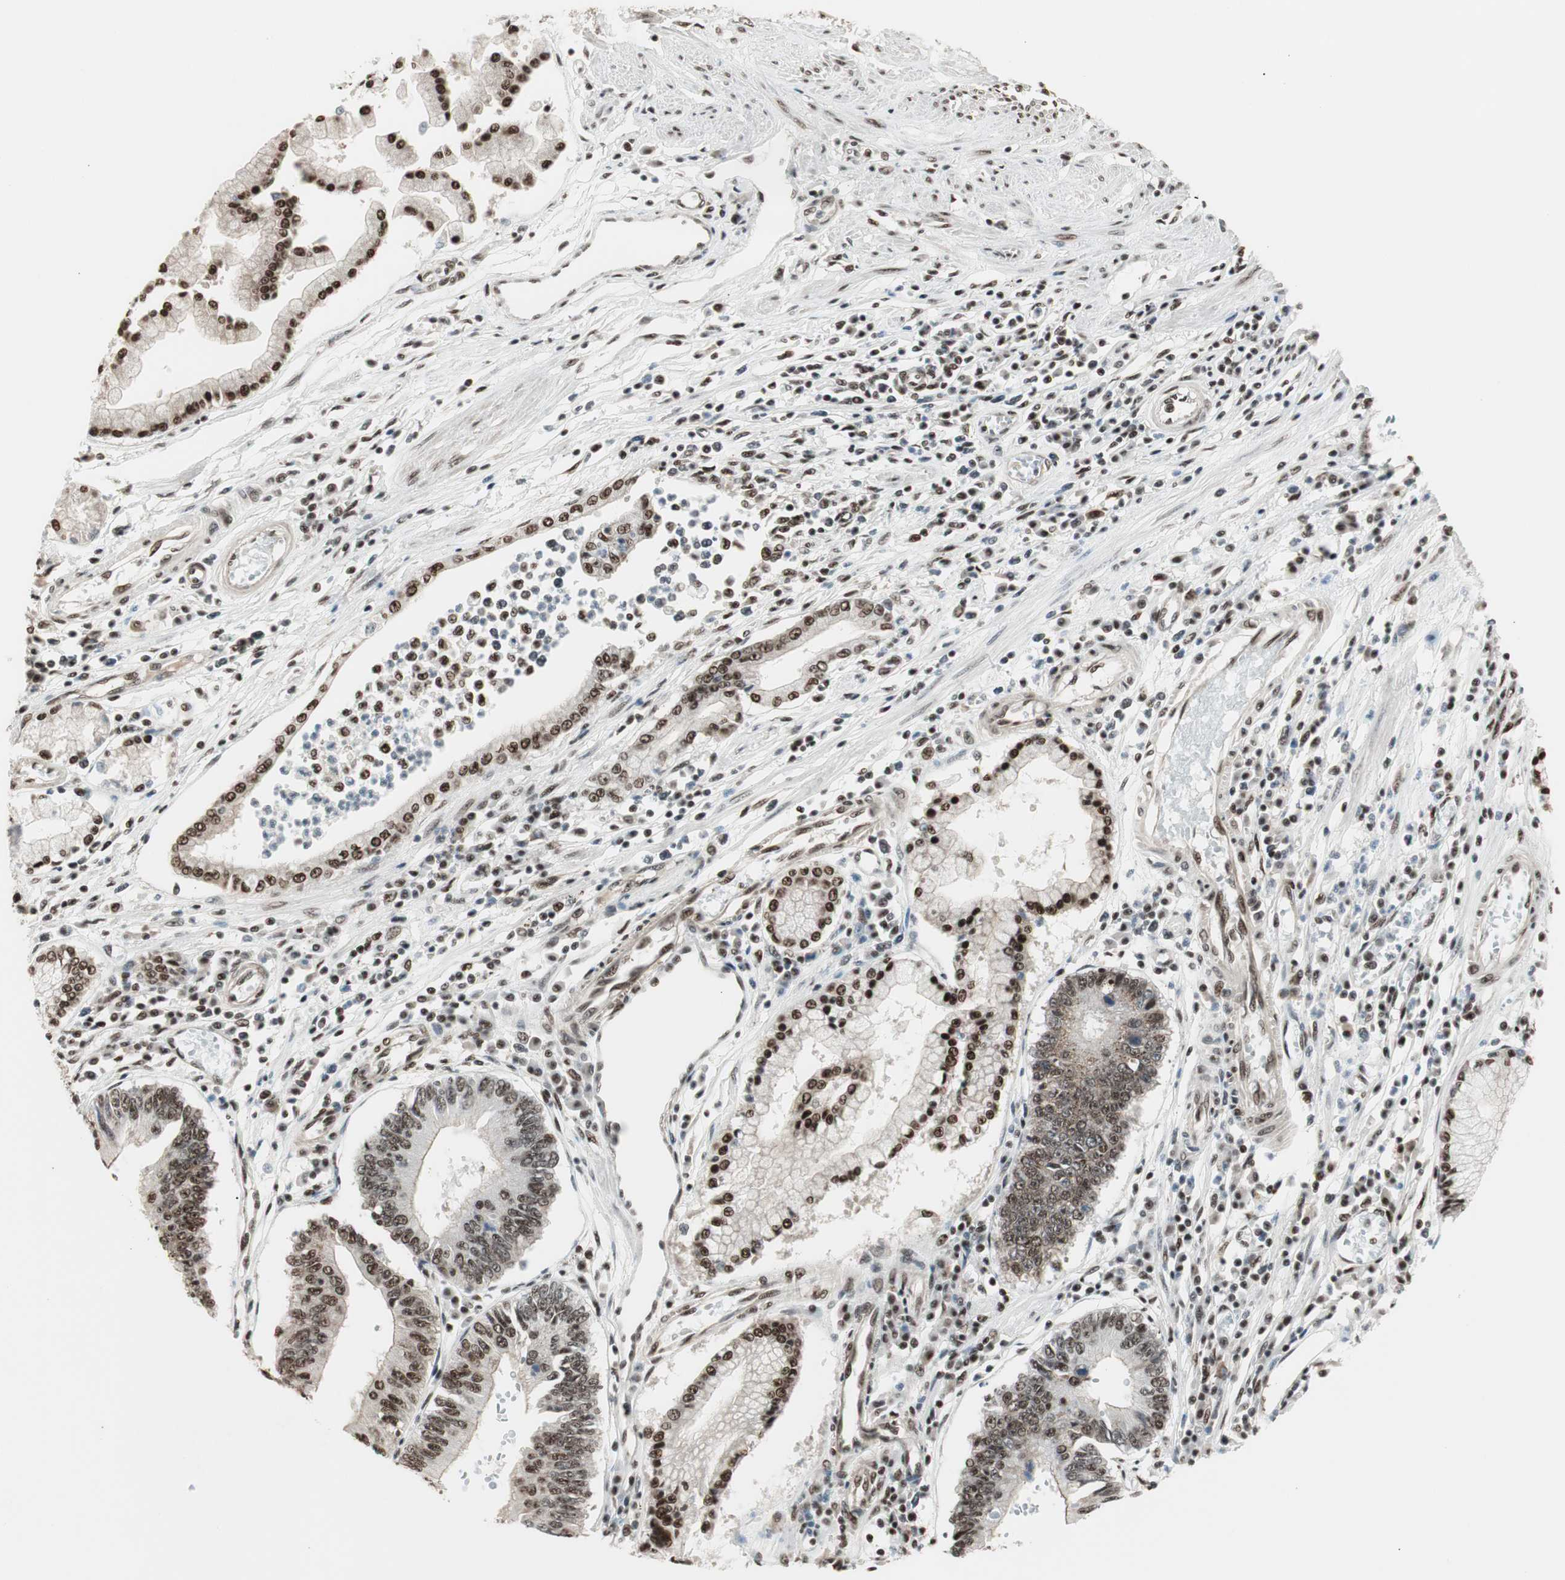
{"staining": {"intensity": "strong", "quantity": ">75%", "location": "nuclear"}, "tissue": "stomach cancer", "cell_type": "Tumor cells", "image_type": "cancer", "snomed": [{"axis": "morphology", "description": "Adenocarcinoma, NOS"}, {"axis": "topography", "description": "Stomach"}], "caption": "Adenocarcinoma (stomach) tissue exhibits strong nuclear positivity in approximately >75% of tumor cells, visualized by immunohistochemistry. (DAB IHC with brightfield microscopy, high magnification).", "gene": "HEXIM1", "patient": {"sex": "male", "age": 59}}